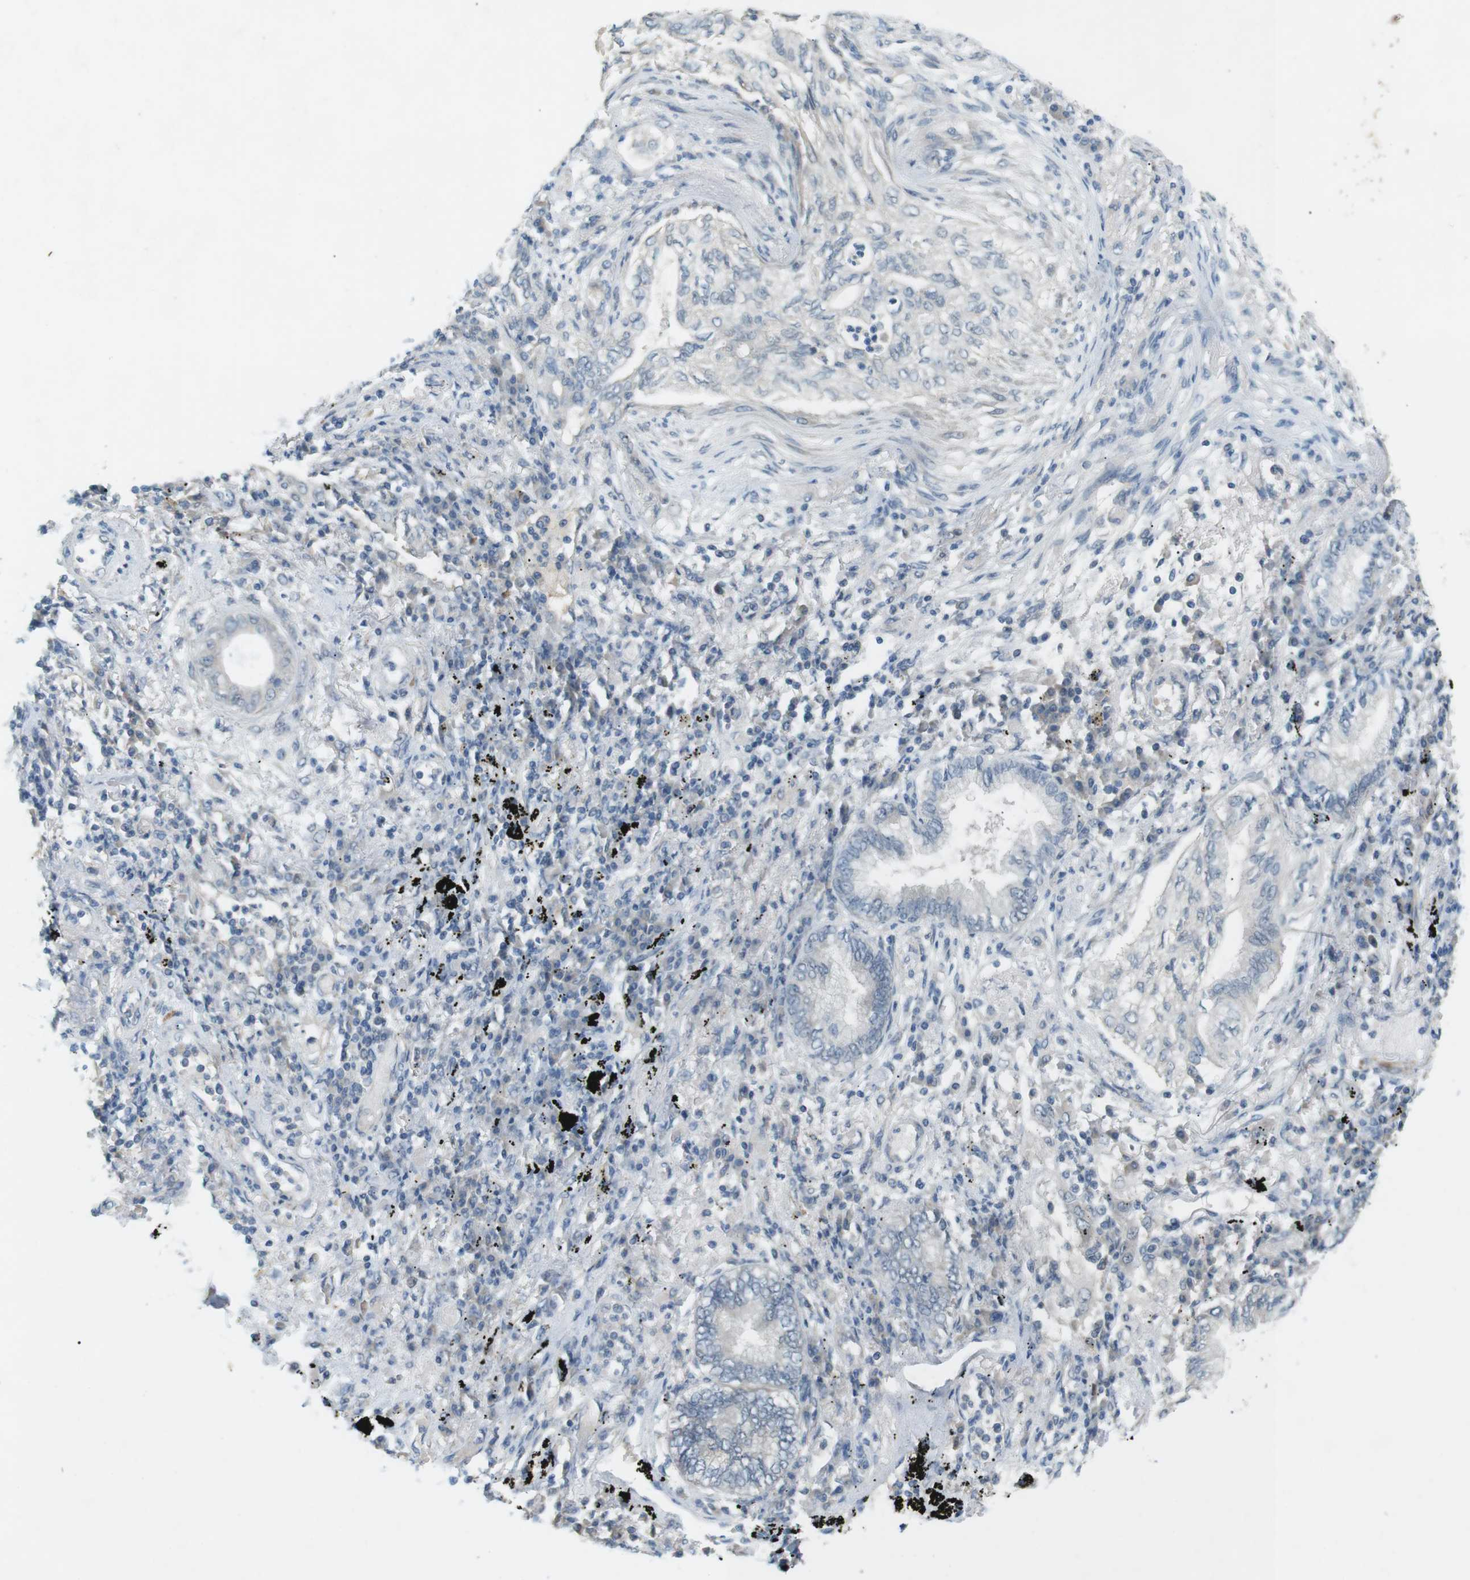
{"staining": {"intensity": "negative", "quantity": "none", "location": "none"}, "tissue": "lung cancer", "cell_type": "Tumor cells", "image_type": "cancer", "snomed": [{"axis": "morphology", "description": "Normal tissue, NOS"}, {"axis": "morphology", "description": "Adenocarcinoma, NOS"}, {"axis": "topography", "description": "Bronchus"}, {"axis": "topography", "description": "Lung"}], "caption": "Immunohistochemical staining of lung cancer demonstrates no significant positivity in tumor cells.", "gene": "RTN3", "patient": {"sex": "female", "age": 70}}